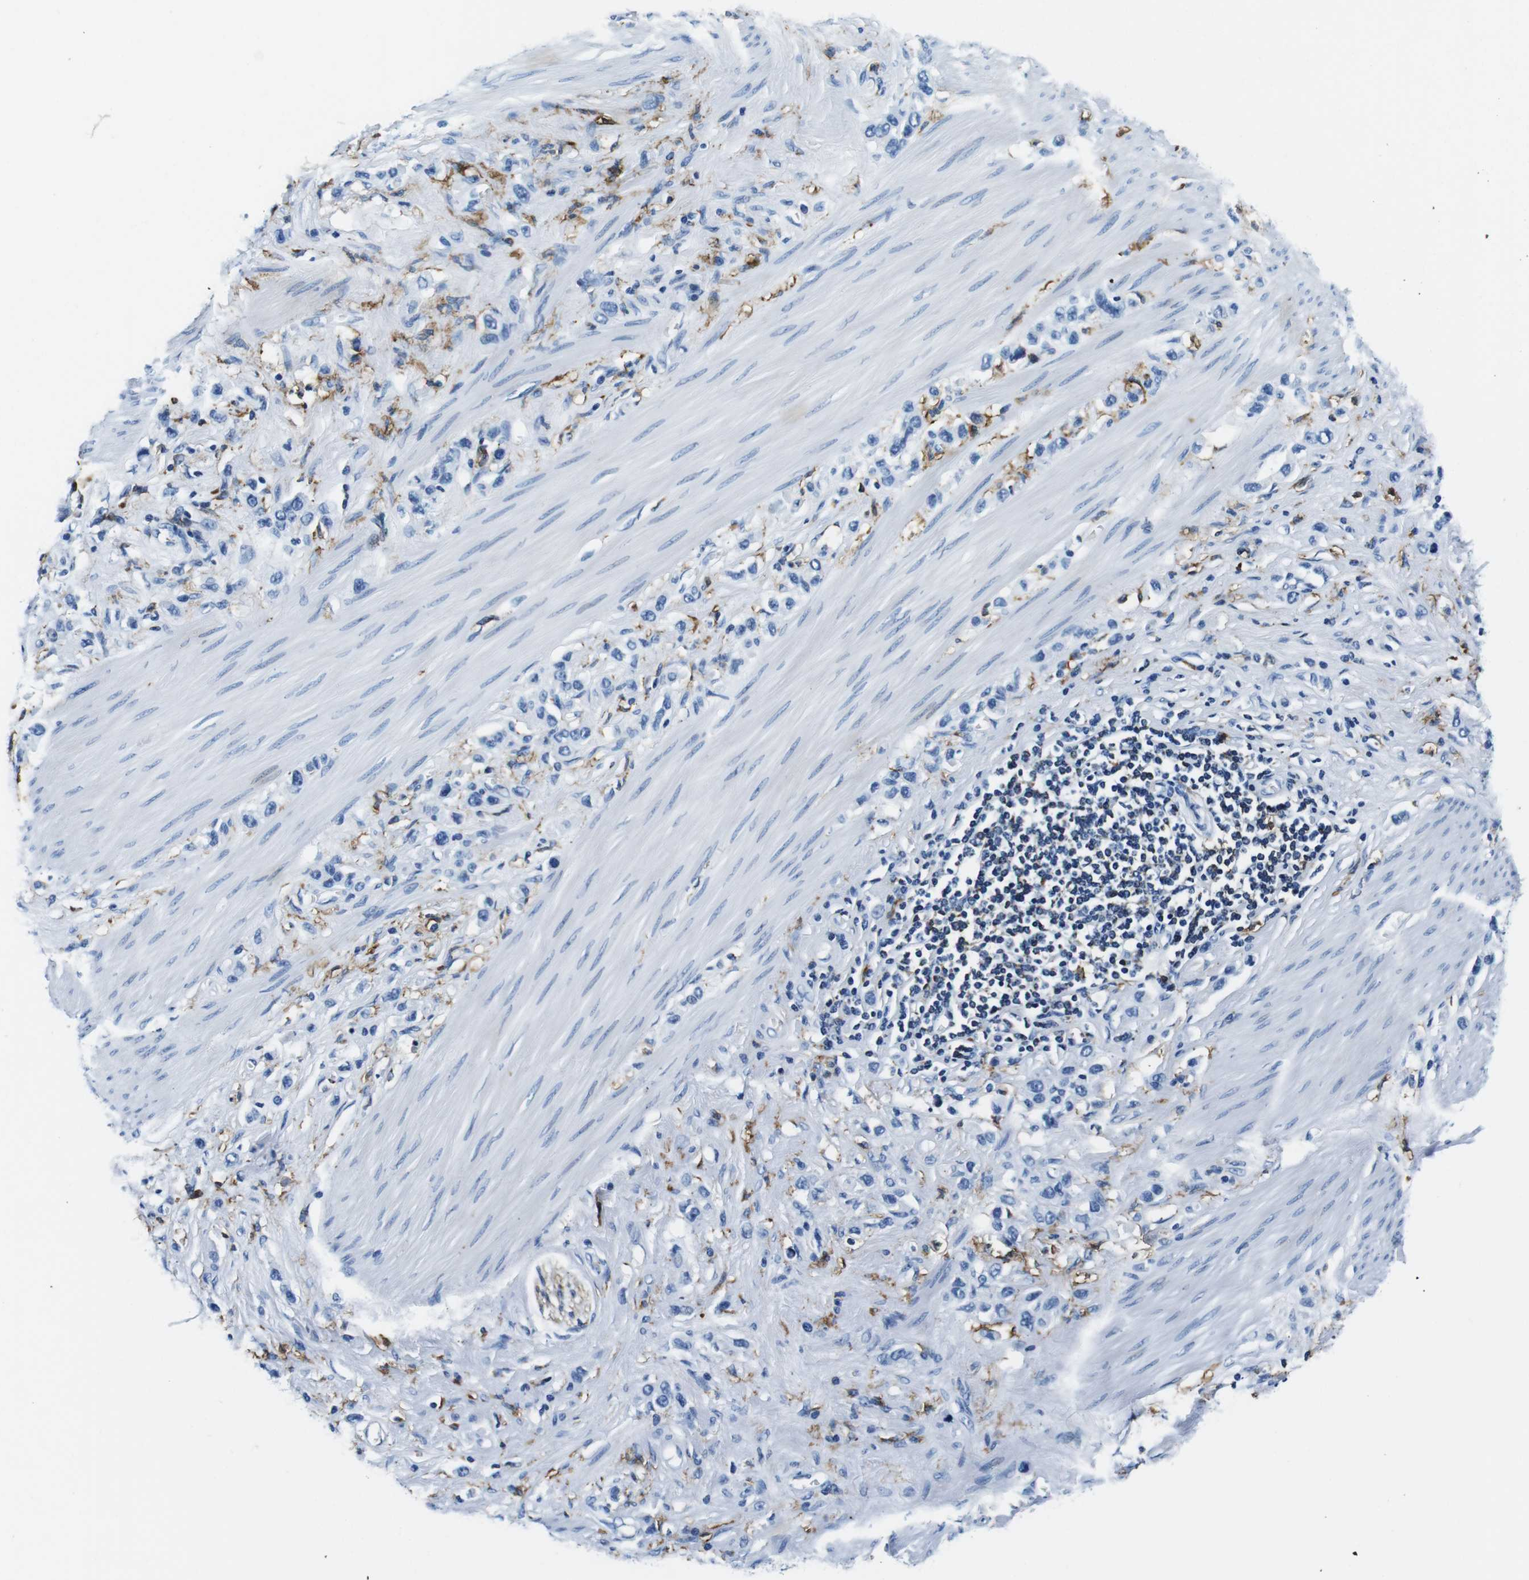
{"staining": {"intensity": "moderate", "quantity": "<25%", "location": "cytoplasmic/membranous"}, "tissue": "stomach cancer", "cell_type": "Tumor cells", "image_type": "cancer", "snomed": [{"axis": "morphology", "description": "Adenocarcinoma, NOS"}, {"axis": "topography", "description": "Stomach"}], "caption": "This image reveals stomach cancer stained with immunohistochemistry (IHC) to label a protein in brown. The cytoplasmic/membranous of tumor cells show moderate positivity for the protein. Nuclei are counter-stained blue.", "gene": "HLA-DRB1", "patient": {"sex": "female", "age": 65}}